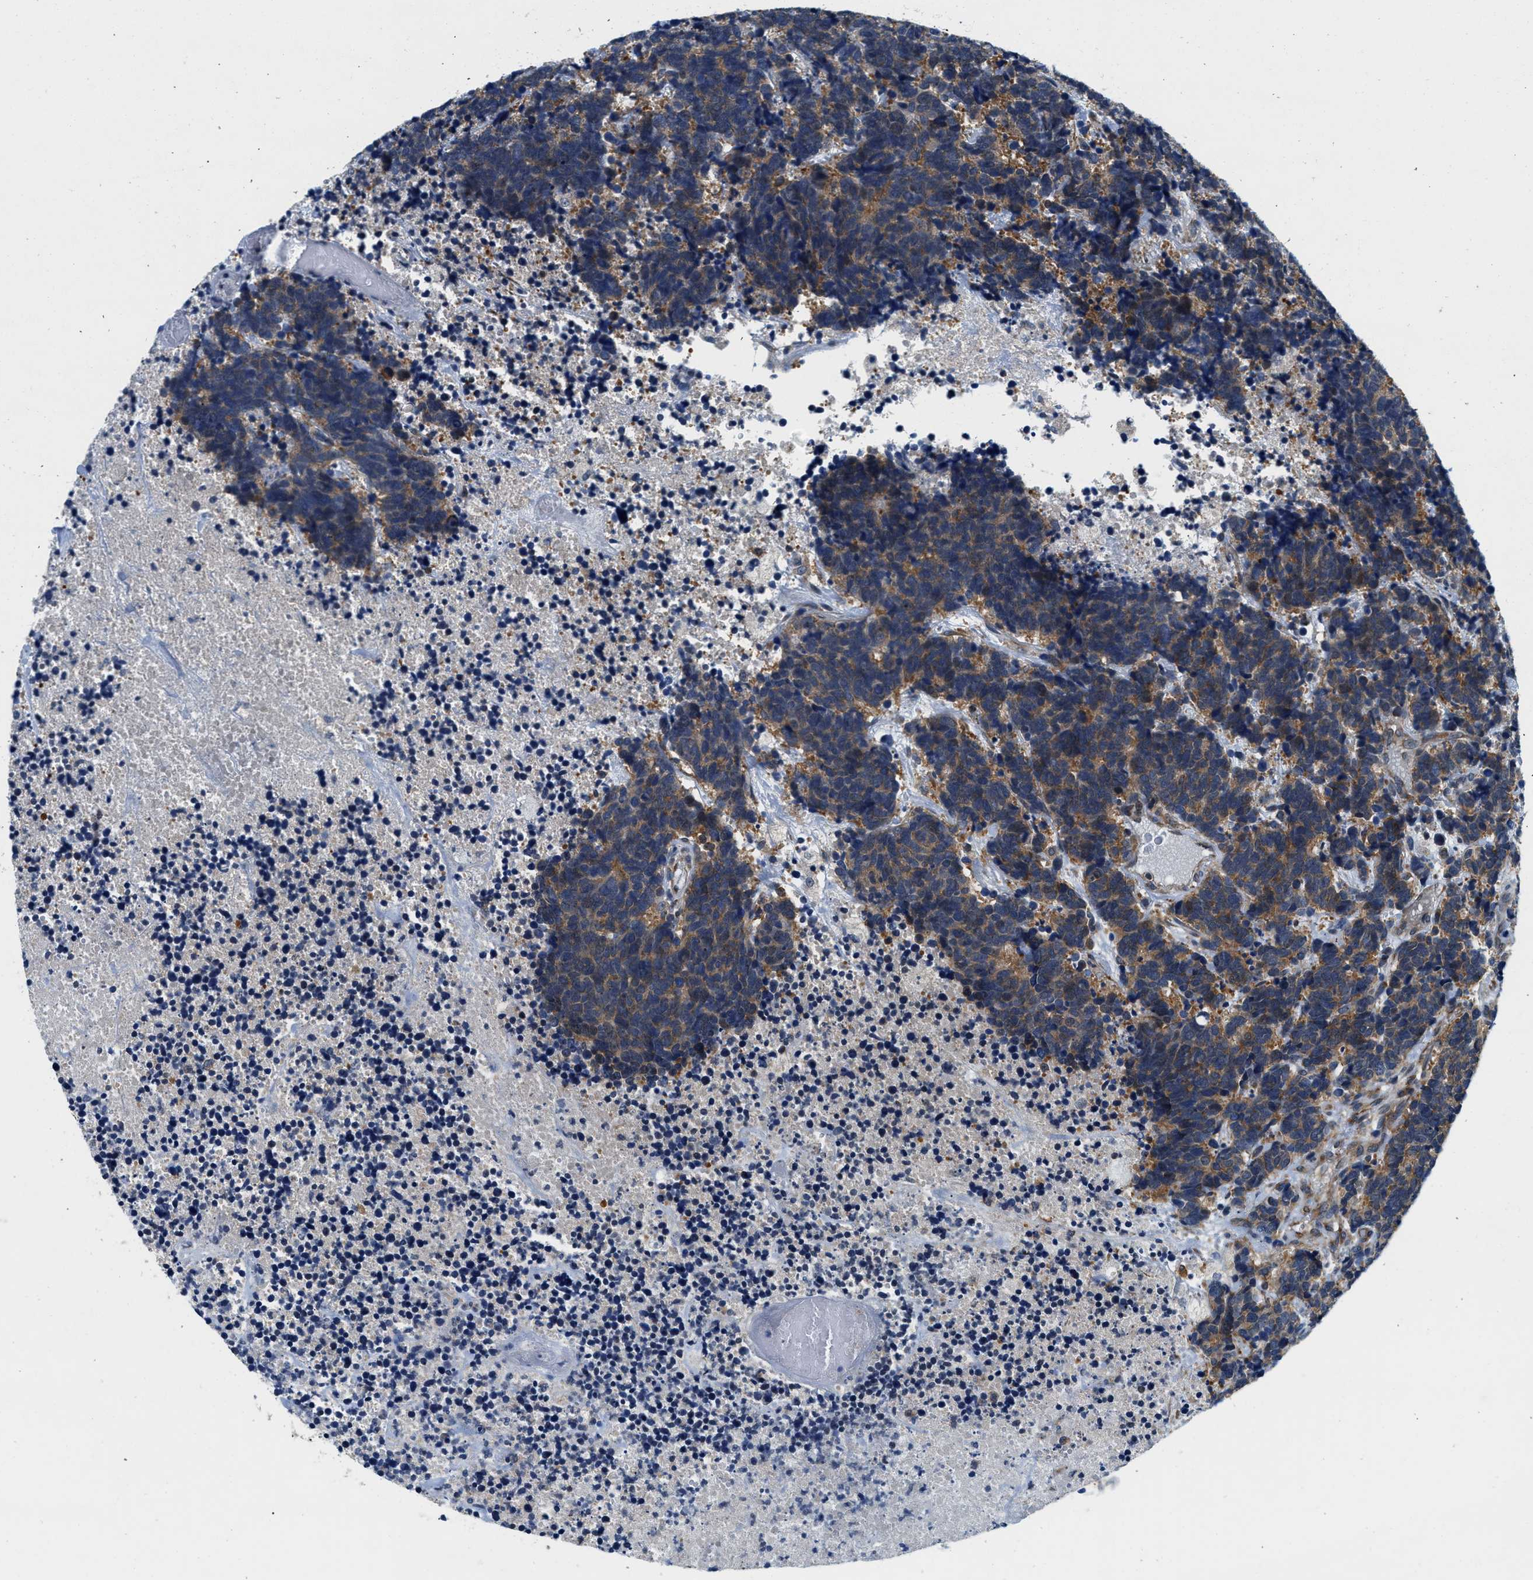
{"staining": {"intensity": "moderate", "quantity": ">75%", "location": "cytoplasmic/membranous"}, "tissue": "carcinoid", "cell_type": "Tumor cells", "image_type": "cancer", "snomed": [{"axis": "morphology", "description": "Carcinoma, NOS"}, {"axis": "morphology", "description": "Carcinoid, malignant, NOS"}, {"axis": "topography", "description": "Urinary bladder"}], "caption": "Brown immunohistochemical staining in carcinoid demonstrates moderate cytoplasmic/membranous staining in approximately >75% of tumor cells.", "gene": "PA2G4", "patient": {"sex": "male", "age": 57}}